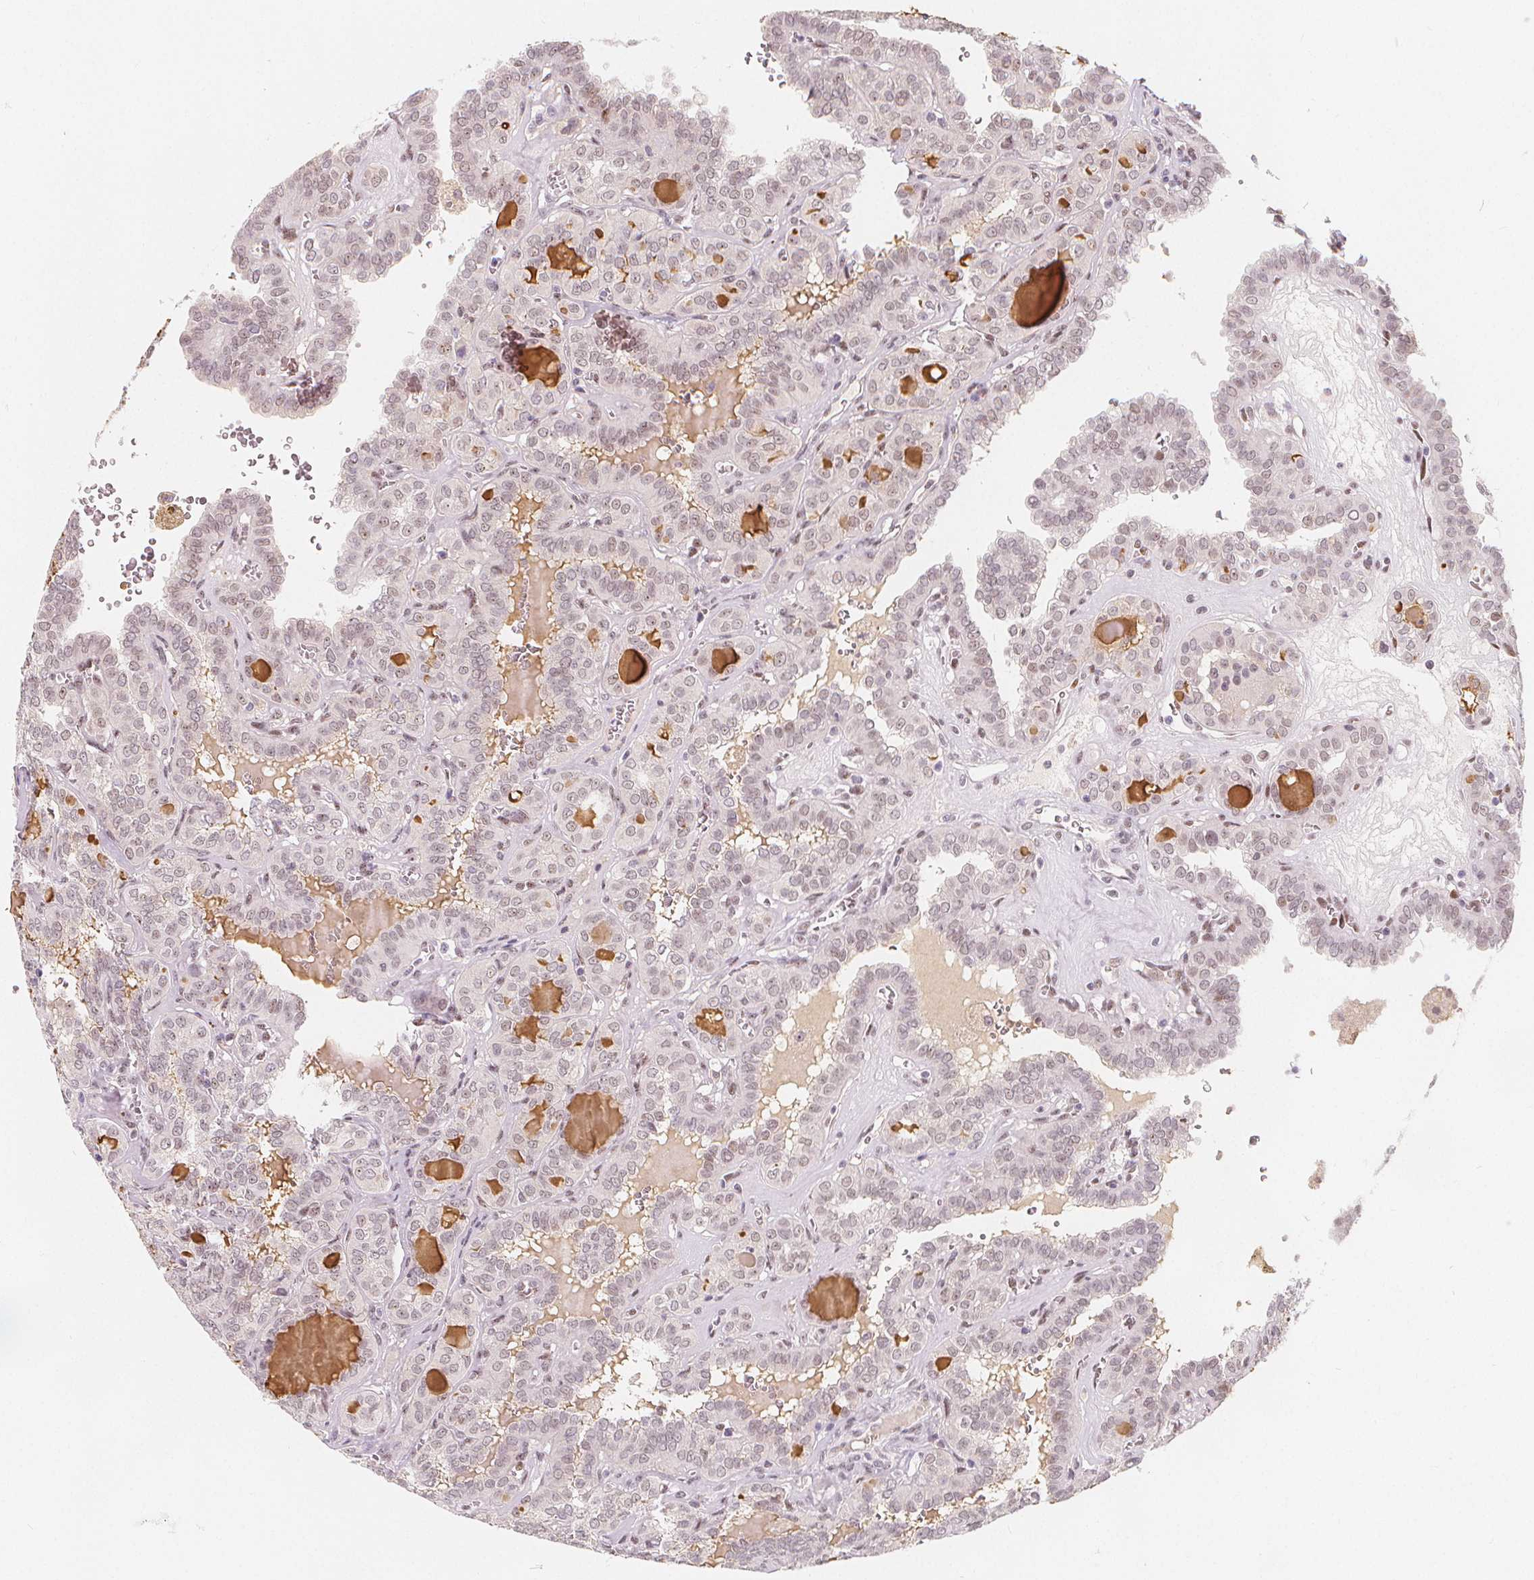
{"staining": {"intensity": "negative", "quantity": "none", "location": "none"}, "tissue": "thyroid cancer", "cell_type": "Tumor cells", "image_type": "cancer", "snomed": [{"axis": "morphology", "description": "Papillary adenocarcinoma, NOS"}, {"axis": "topography", "description": "Thyroid gland"}], "caption": "High magnification brightfield microscopy of thyroid cancer stained with DAB (3,3'-diaminobenzidine) (brown) and counterstained with hematoxylin (blue): tumor cells show no significant positivity.", "gene": "DRC3", "patient": {"sex": "female", "age": 41}}